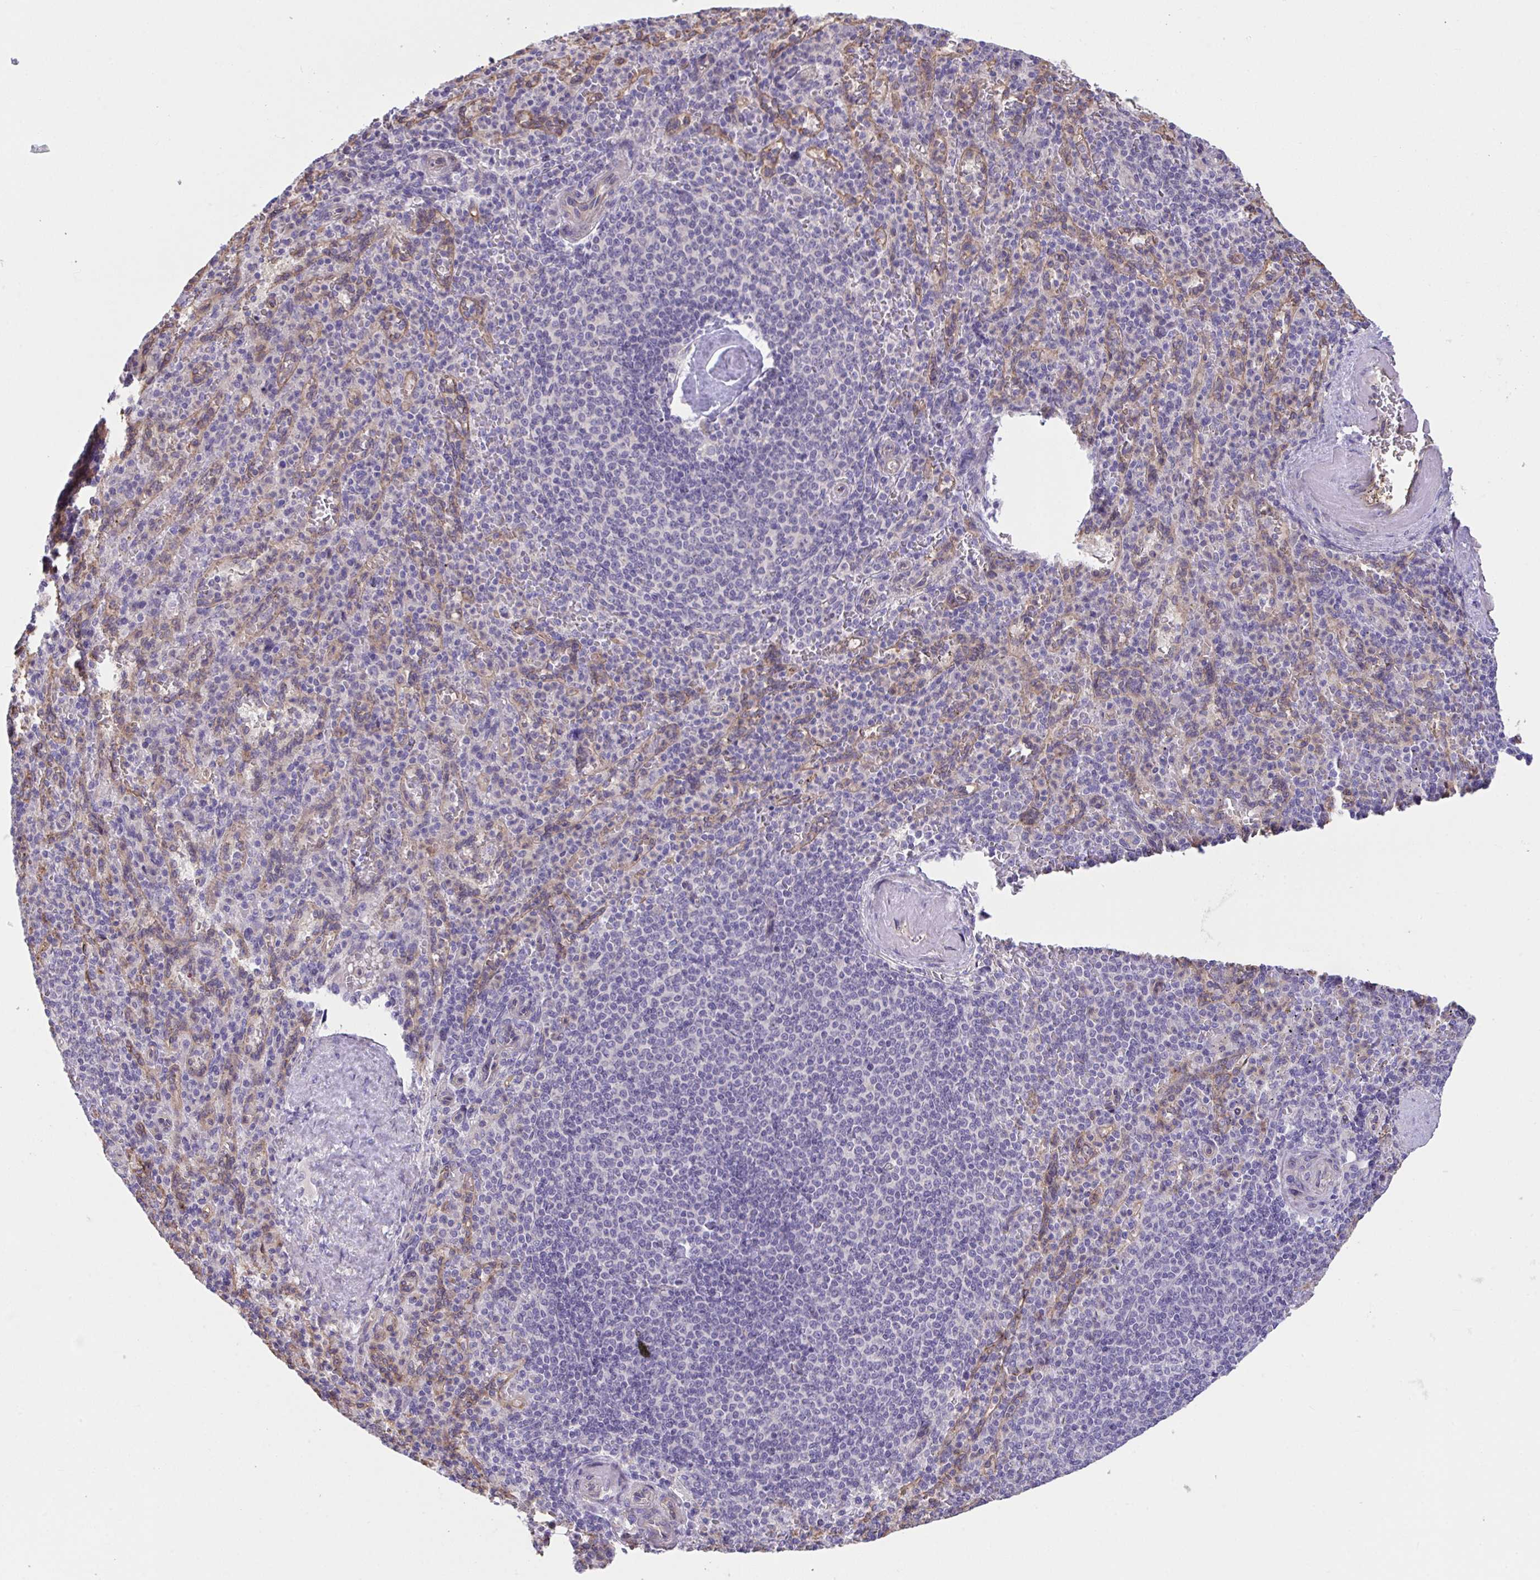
{"staining": {"intensity": "negative", "quantity": "none", "location": "none"}, "tissue": "spleen", "cell_type": "Cells in red pulp", "image_type": "normal", "snomed": [{"axis": "morphology", "description": "Normal tissue, NOS"}, {"axis": "topography", "description": "Spleen"}], "caption": "High power microscopy histopathology image of an immunohistochemistry photomicrograph of benign spleen, revealing no significant staining in cells in red pulp. Brightfield microscopy of immunohistochemistry (IHC) stained with DAB (brown) and hematoxylin (blue), captured at high magnification.", "gene": "RHOXF1", "patient": {"sex": "female", "age": 74}}